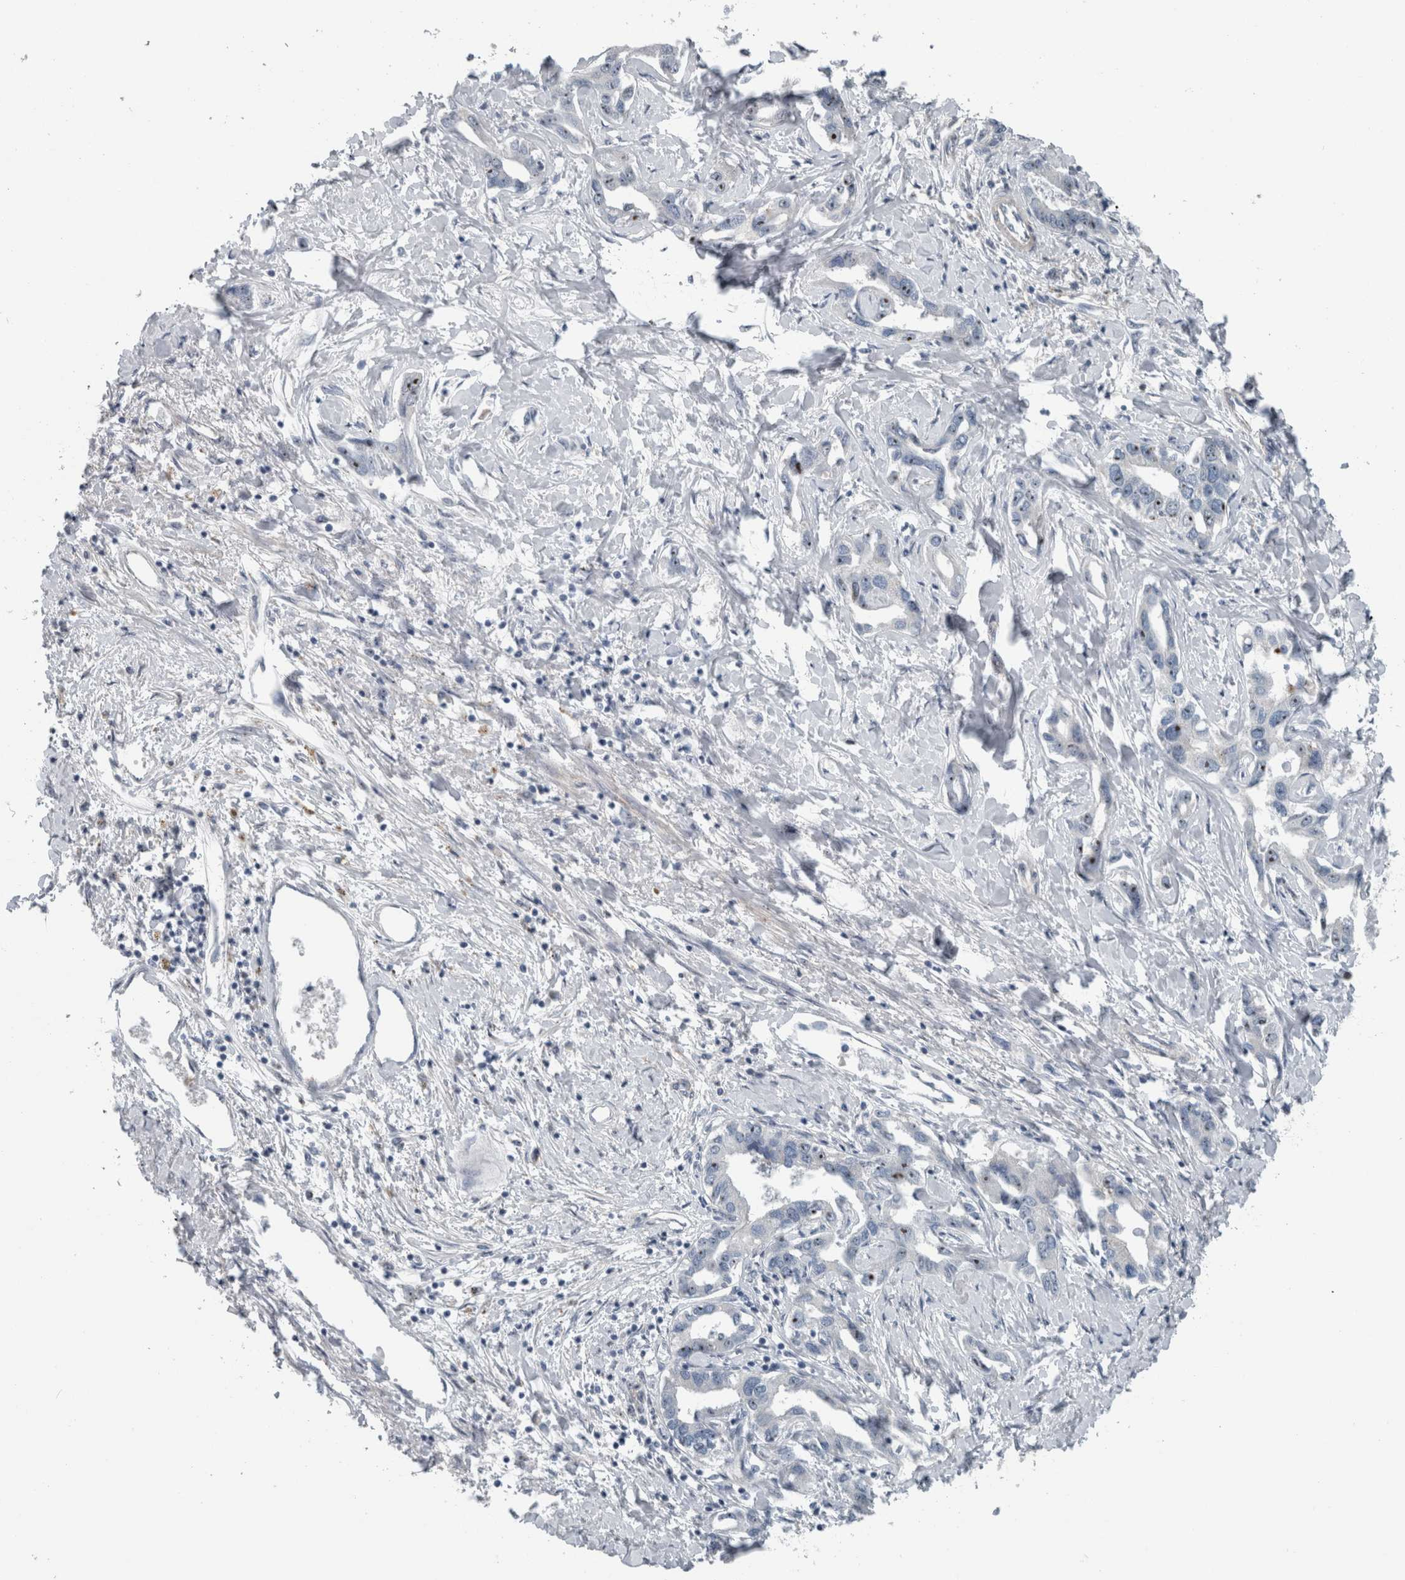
{"staining": {"intensity": "moderate", "quantity": "<25%", "location": "nuclear"}, "tissue": "liver cancer", "cell_type": "Tumor cells", "image_type": "cancer", "snomed": [{"axis": "morphology", "description": "Cholangiocarcinoma"}, {"axis": "topography", "description": "Liver"}], "caption": "Tumor cells show low levels of moderate nuclear positivity in about <25% of cells in liver cholangiocarcinoma.", "gene": "UTP6", "patient": {"sex": "male", "age": 59}}